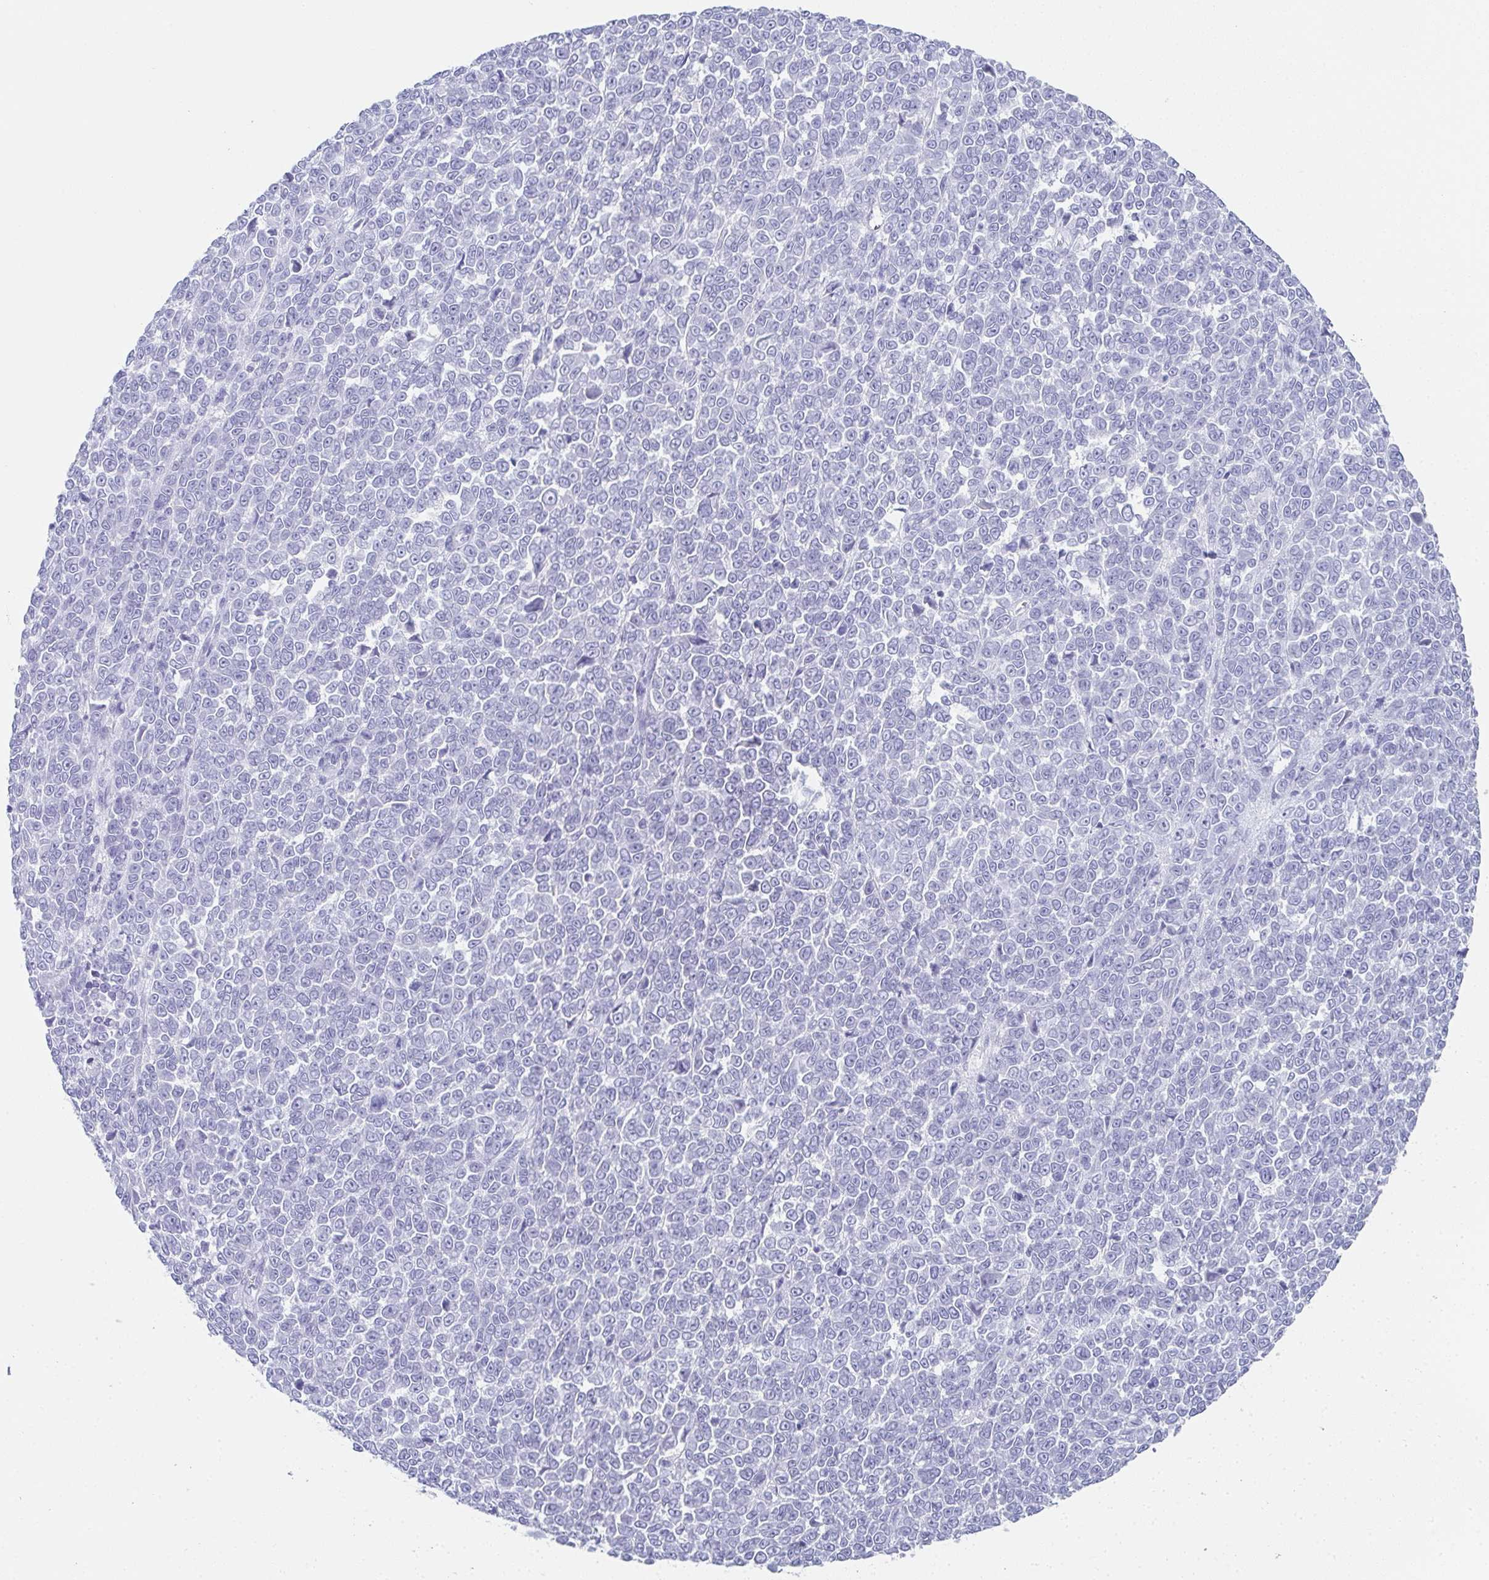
{"staining": {"intensity": "negative", "quantity": "none", "location": "none"}, "tissue": "melanoma", "cell_type": "Tumor cells", "image_type": "cancer", "snomed": [{"axis": "morphology", "description": "Malignant melanoma, NOS"}, {"axis": "topography", "description": "Skin"}], "caption": "Tumor cells show no significant positivity in melanoma. (DAB (3,3'-diaminobenzidine) IHC visualized using brightfield microscopy, high magnification).", "gene": "SYCP1", "patient": {"sex": "female", "age": 95}}